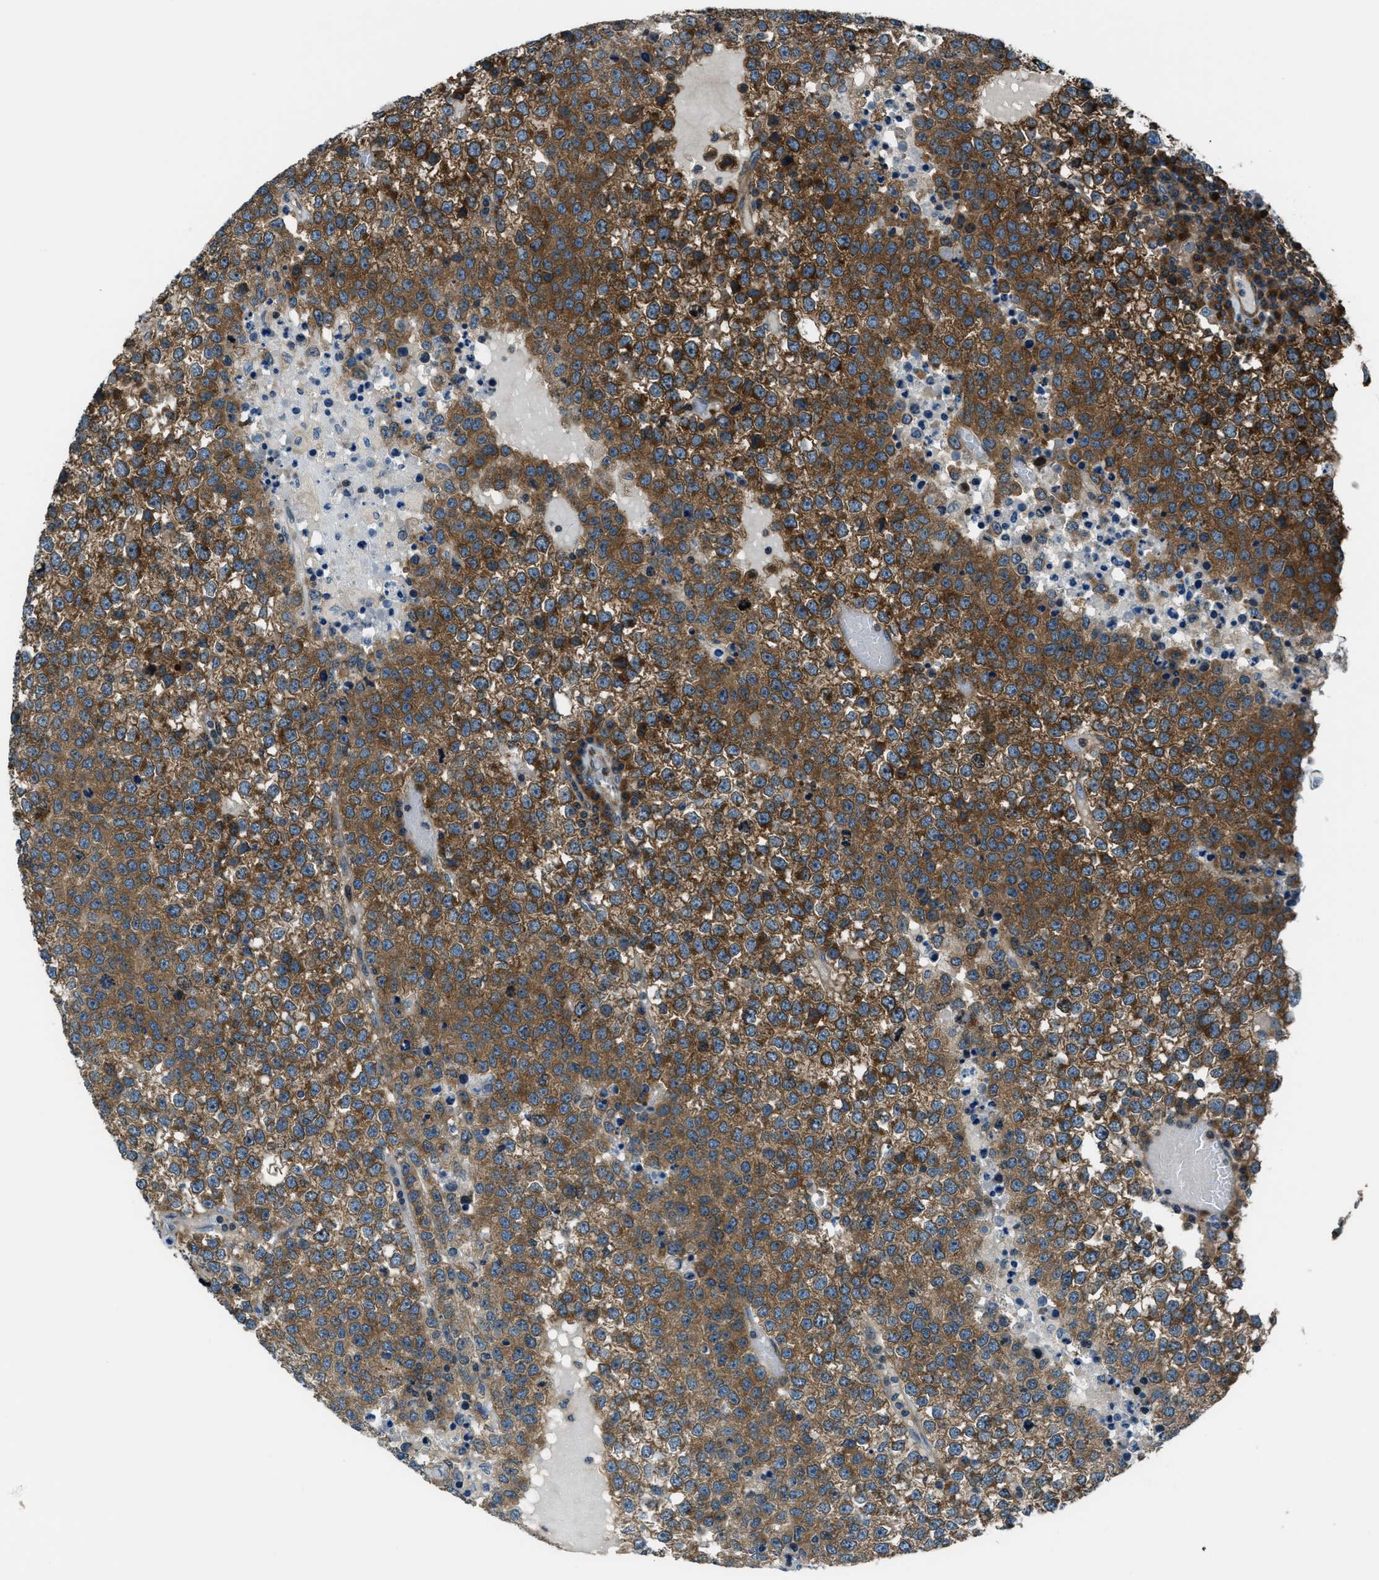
{"staining": {"intensity": "moderate", "quantity": ">75%", "location": "cytoplasmic/membranous"}, "tissue": "testis cancer", "cell_type": "Tumor cells", "image_type": "cancer", "snomed": [{"axis": "morphology", "description": "Seminoma, NOS"}, {"axis": "topography", "description": "Testis"}], "caption": "The histopathology image exhibits staining of testis seminoma, revealing moderate cytoplasmic/membranous protein positivity (brown color) within tumor cells. (brown staining indicates protein expression, while blue staining denotes nuclei).", "gene": "ARFGAP2", "patient": {"sex": "male", "age": 65}}